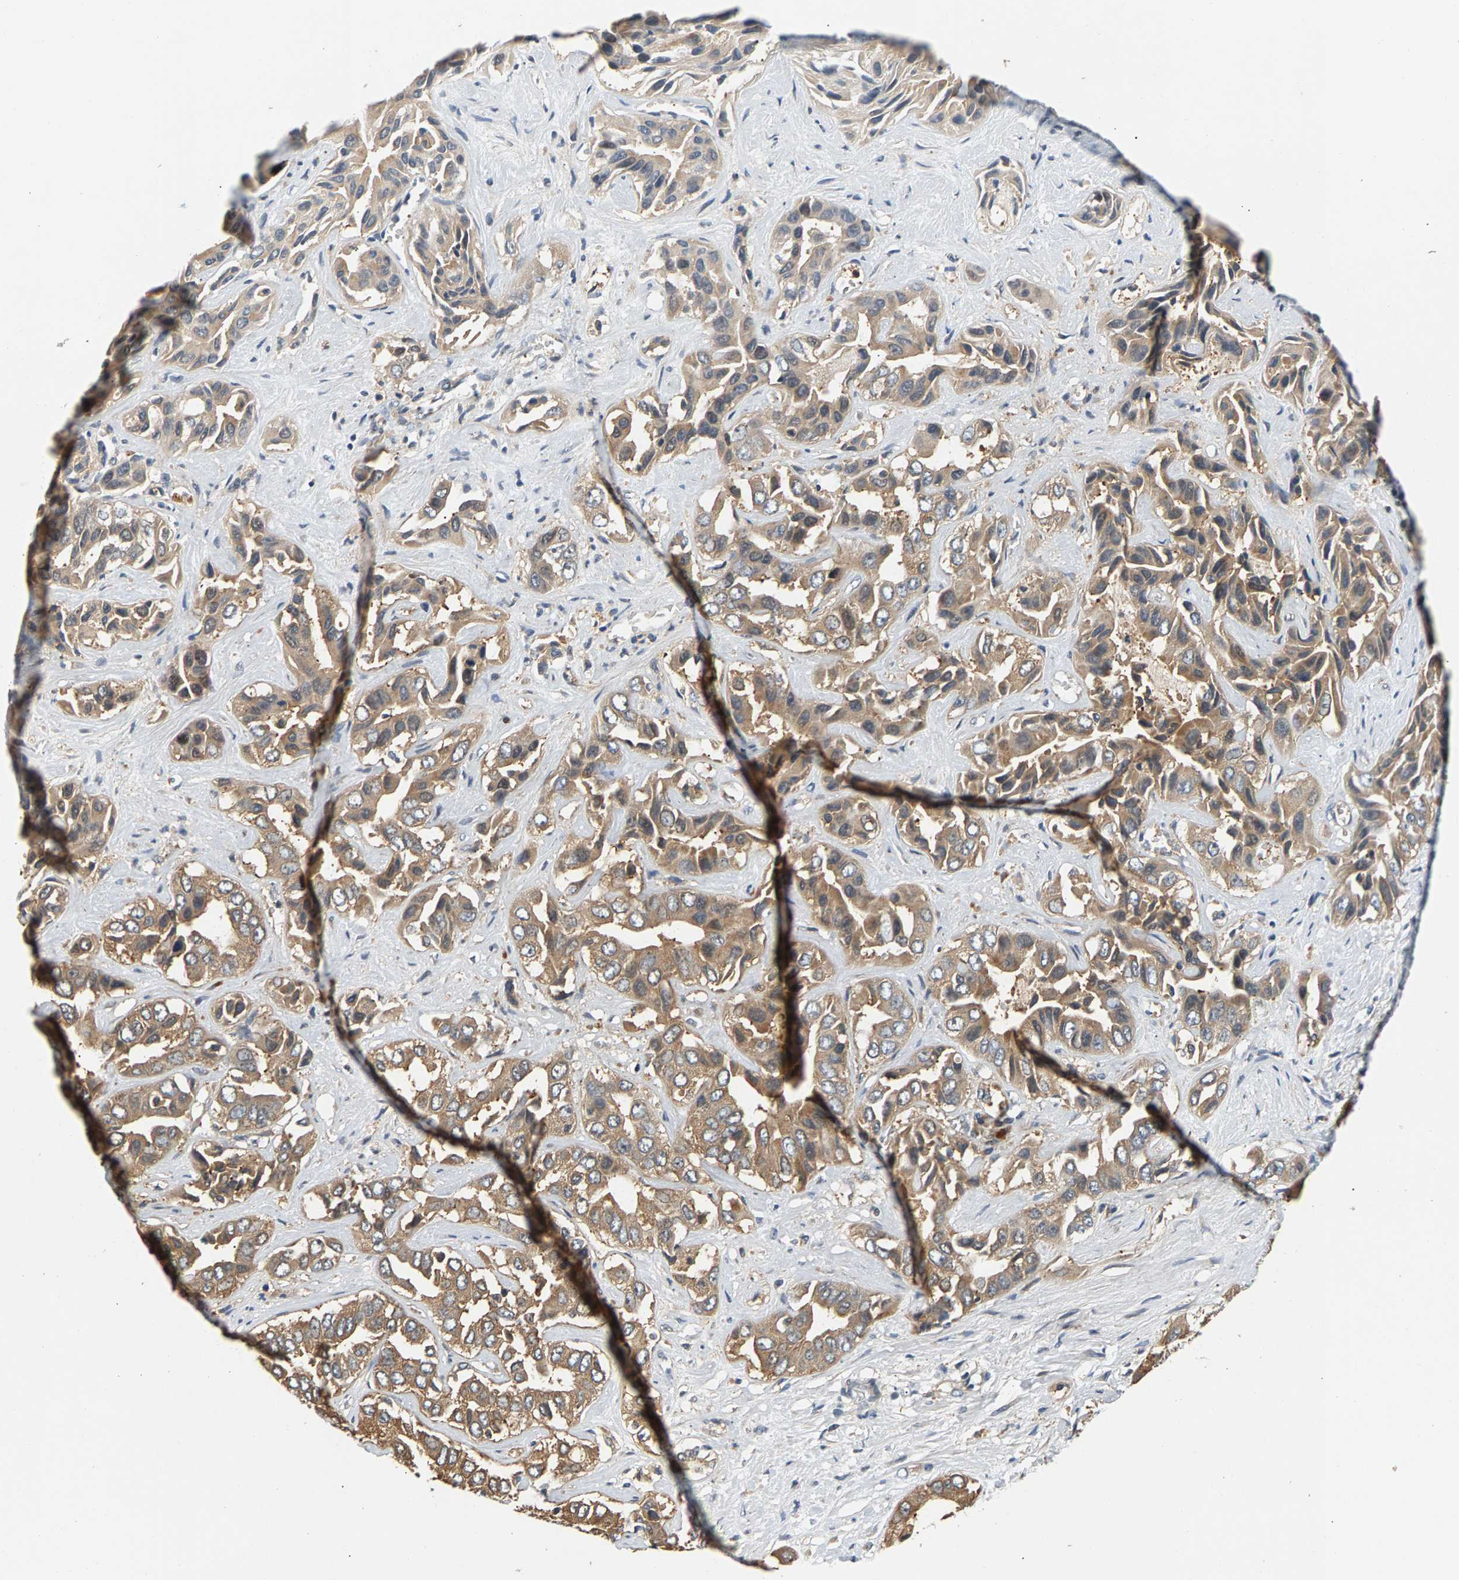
{"staining": {"intensity": "weak", "quantity": ">75%", "location": "cytoplasmic/membranous"}, "tissue": "liver cancer", "cell_type": "Tumor cells", "image_type": "cancer", "snomed": [{"axis": "morphology", "description": "Cholangiocarcinoma"}, {"axis": "topography", "description": "Liver"}], "caption": "Tumor cells show low levels of weak cytoplasmic/membranous positivity in about >75% of cells in liver cancer (cholangiocarcinoma). Nuclei are stained in blue.", "gene": "FAM78A", "patient": {"sex": "female", "age": 52}}